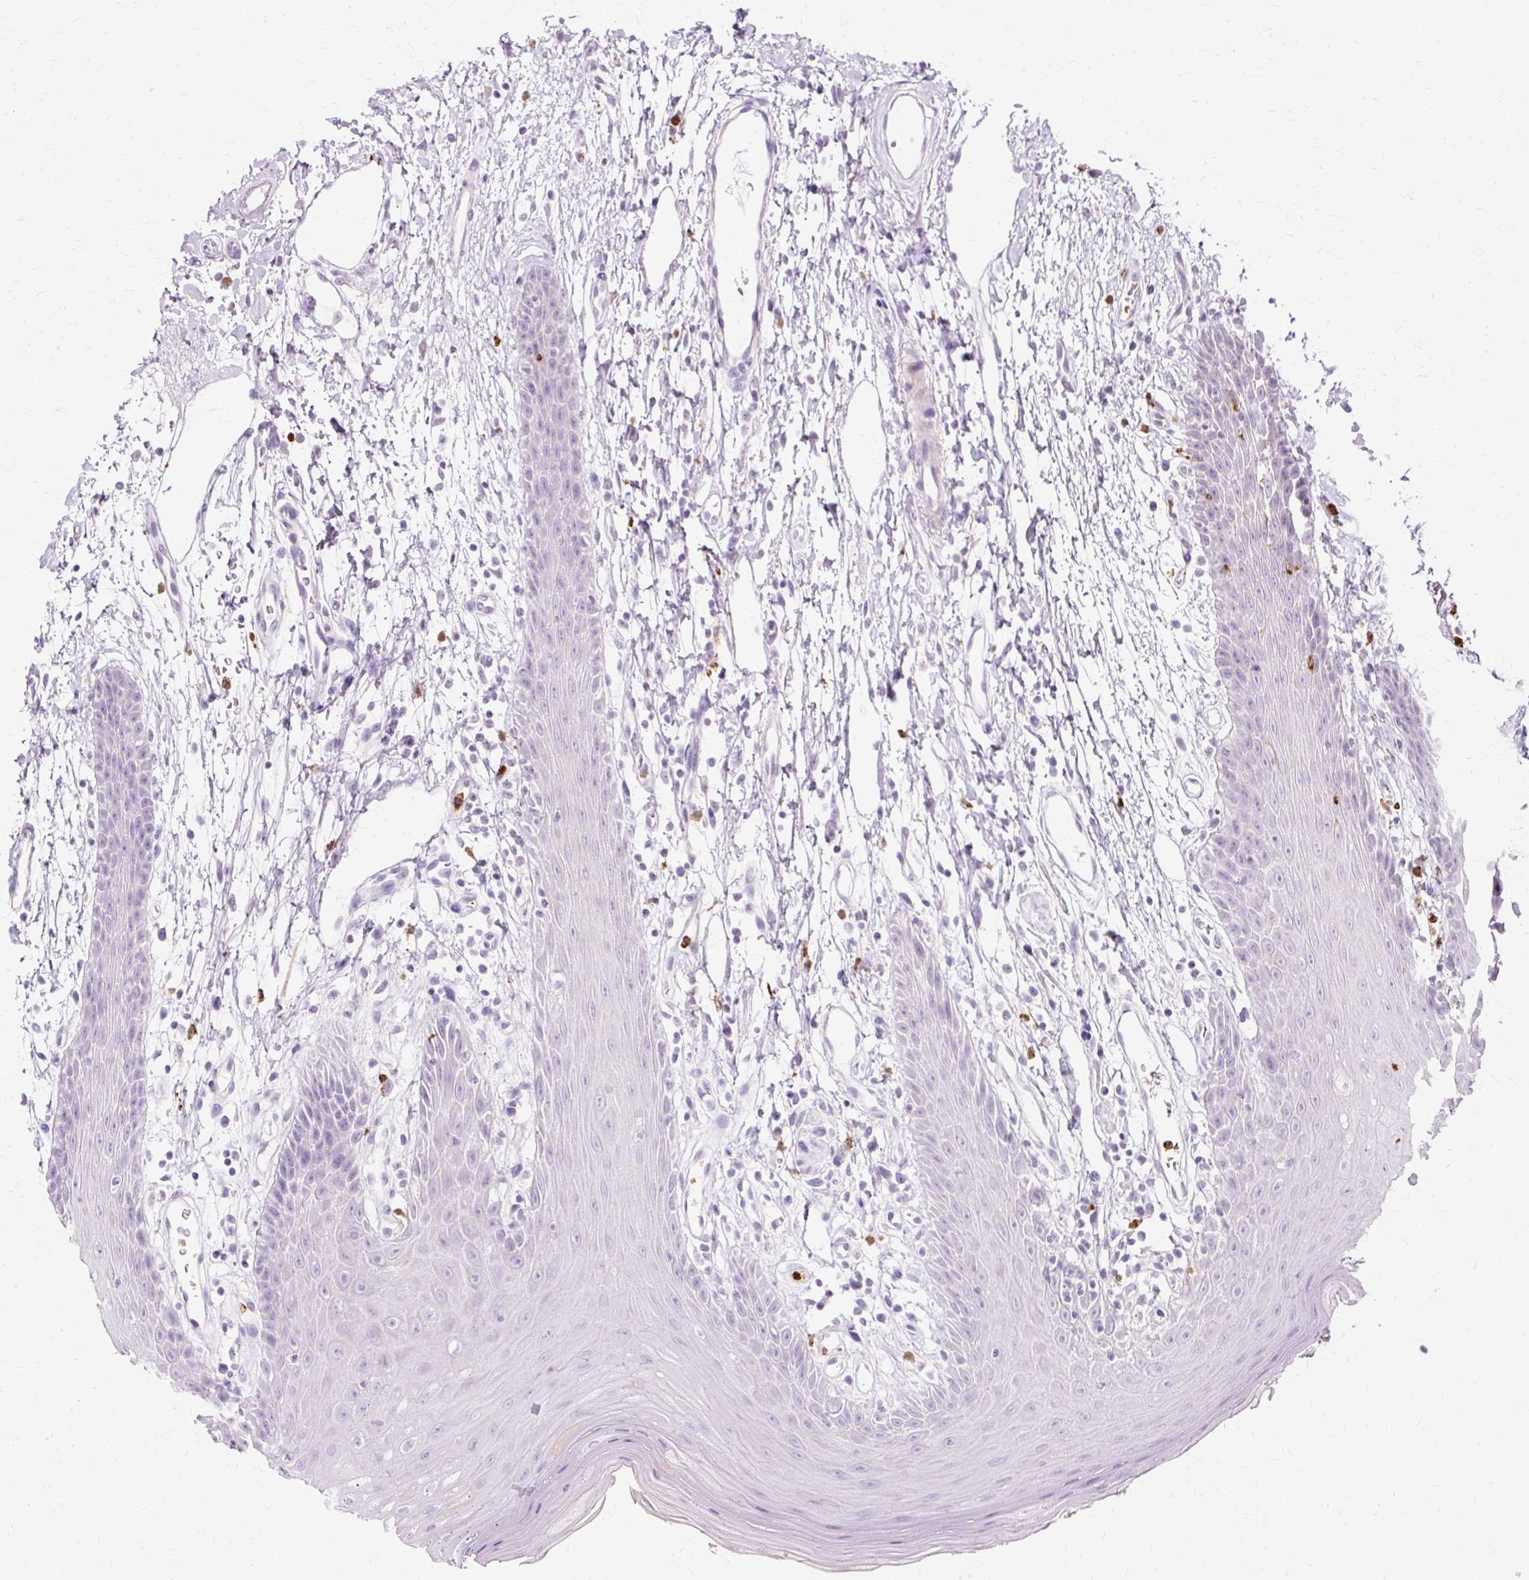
{"staining": {"intensity": "negative", "quantity": "none", "location": "none"}, "tissue": "oral mucosa", "cell_type": "Squamous epithelial cells", "image_type": "normal", "snomed": [{"axis": "morphology", "description": "Normal tissue, NOS"}, {"axis": "topography", "description": "Oral tissue"}, {"axis": "topography", "description": "Tounge, NOS"}], "caption": "High power microscopy photomicrograph of an immunohistochemistry photomicrograph of unremarkable oral mucosa, revealing no significant expression in squamous epithelial cells.", "gene": "DEFA1B", "patient": {"sex": "female", "age": 59}}